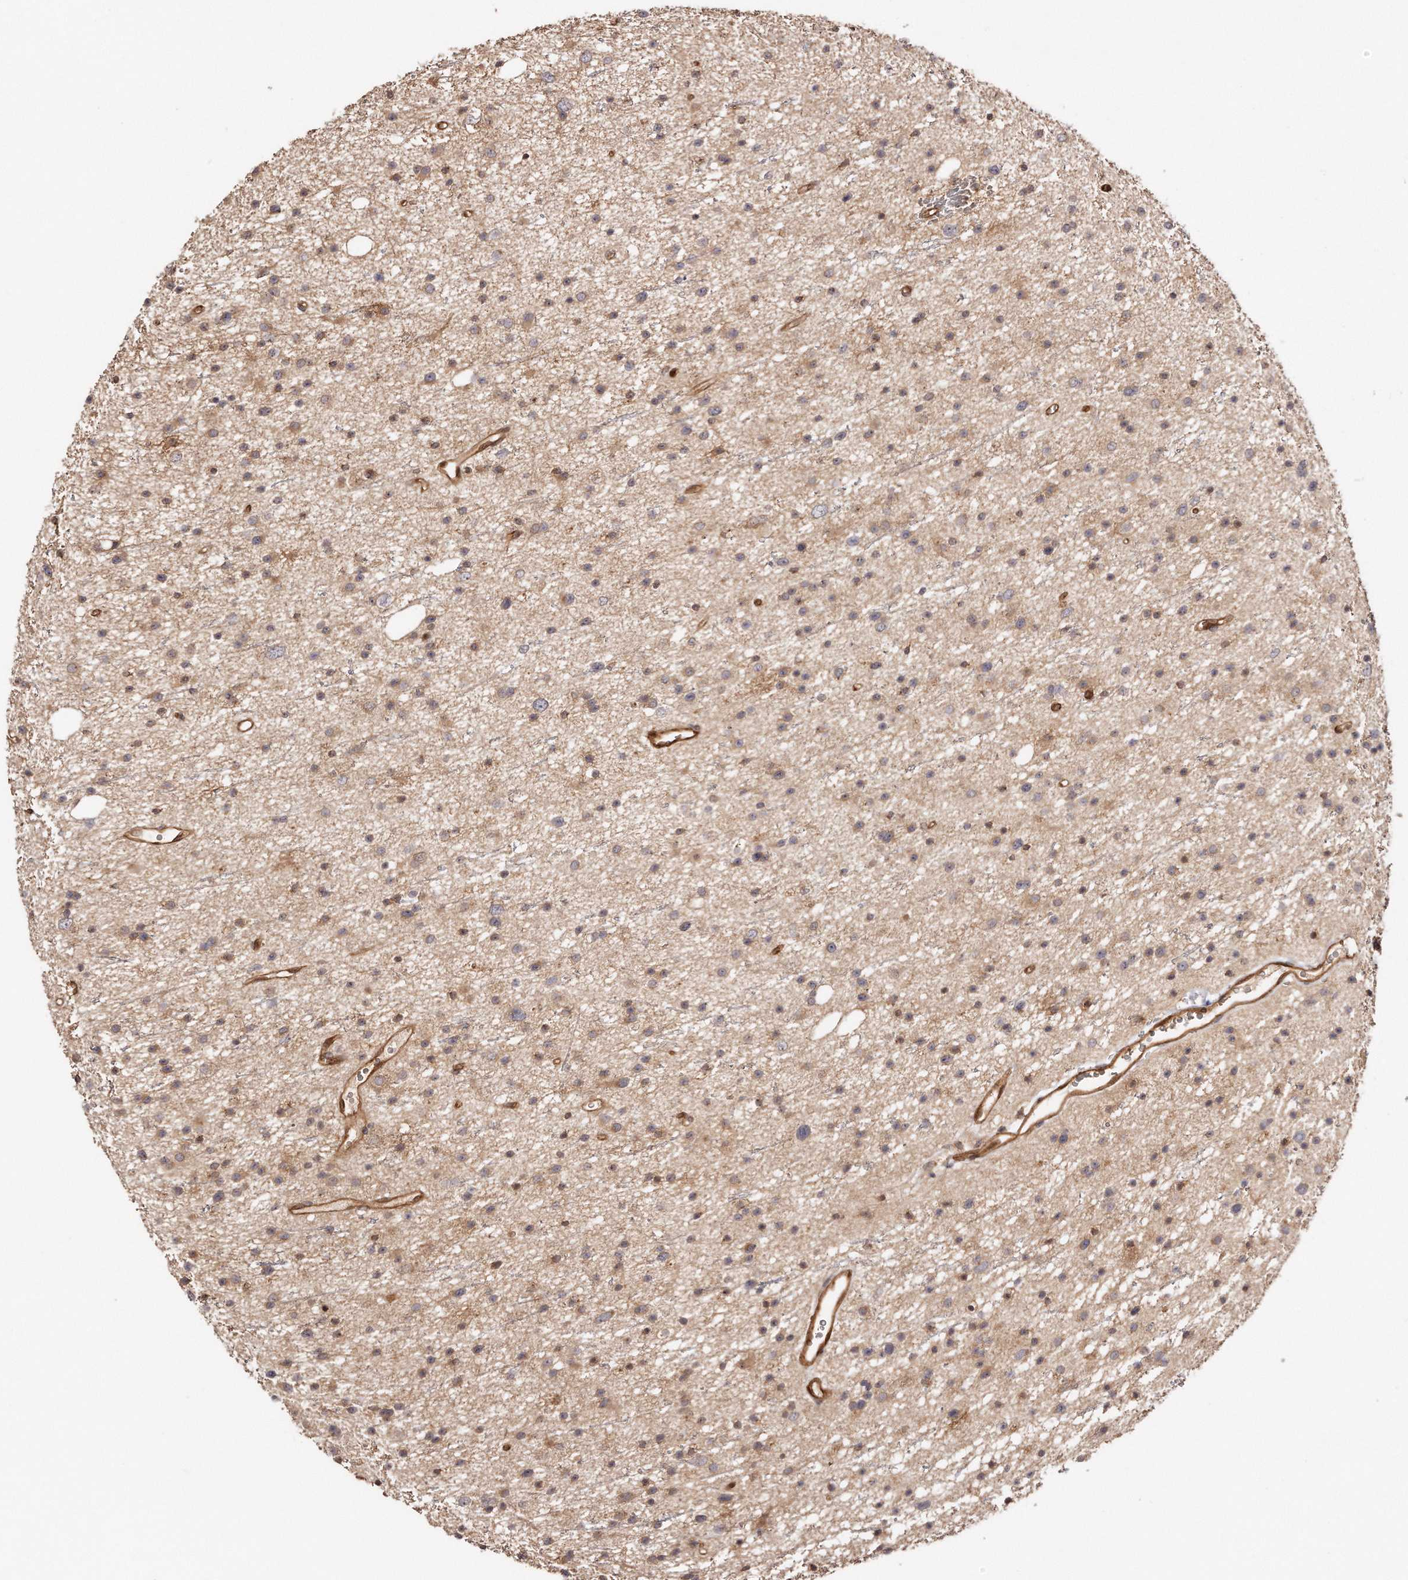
{"staining": {"intensity": "negative", "quantity": "none", "location": "none"}, "tissue": "glioma", "cell_type": "Tumor cells", "image_type": "cancer", "snomed": [{"axis": "morphology", "description": "Glioma, malignant, Low grade"}, {"axis": "topography", "description": "Cerebral cortex"}], "caption": "Protein analysis of malignant glioma (low-grade) exhibits no significant staining in tumor cells.", "gene": "GBP4", "patient": {"sex": "female", "age": 39}}